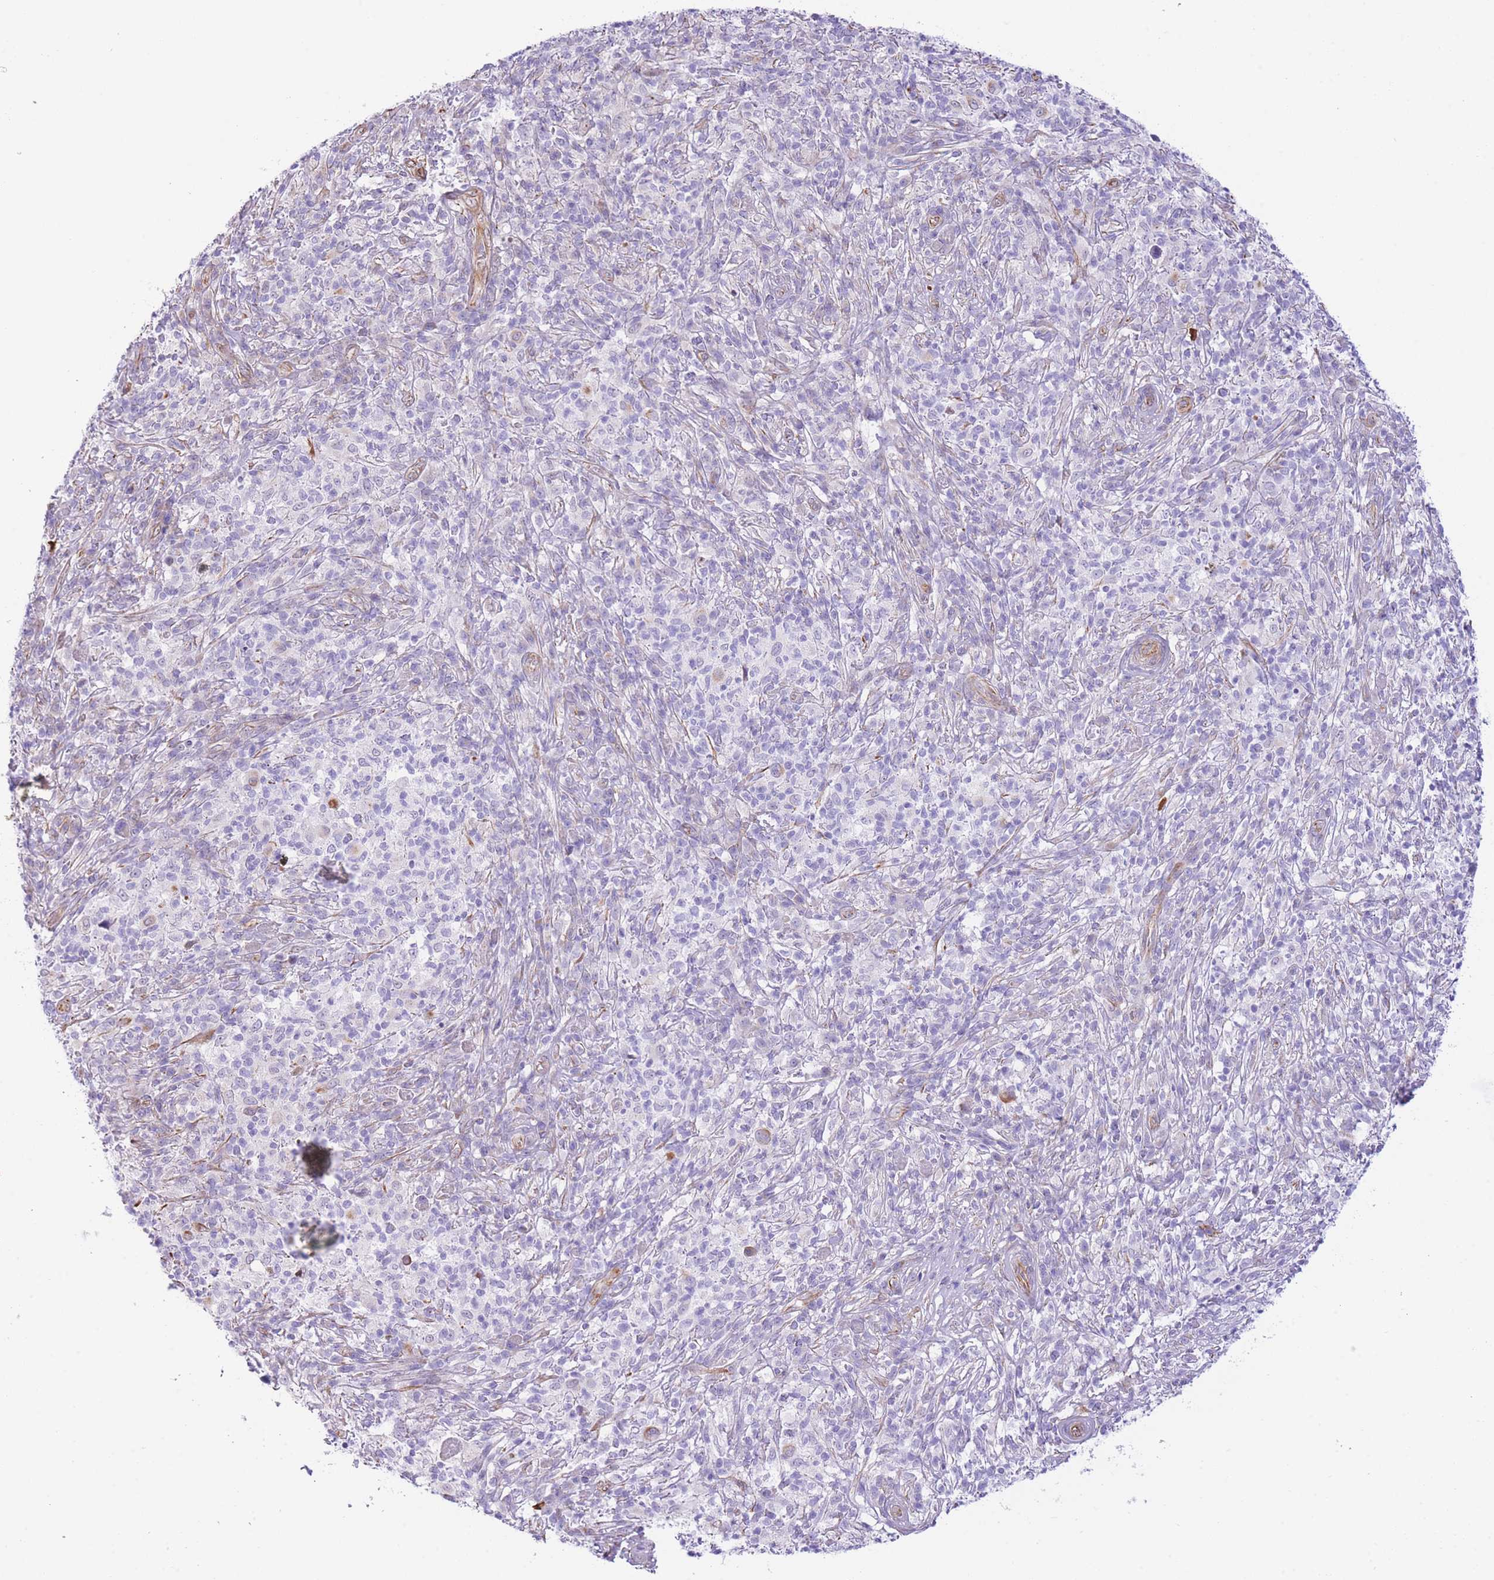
{"staining": {"intensity": "negative", "quantity": "none", "location": "none"}, "tissue": "melanoma", "cell_type": "Tumor cells", "image_type": "cancer", "snomed": [{"axis": "morphology", "description": "Malignant melanoma, NOS"}, {"axis": "topography", "description": "Skin"}], "caption": "There is no significant positivity in tumor cells of melanoma.", "gene": "PSG8", "patient": {"sex": "male", "age": 66}}